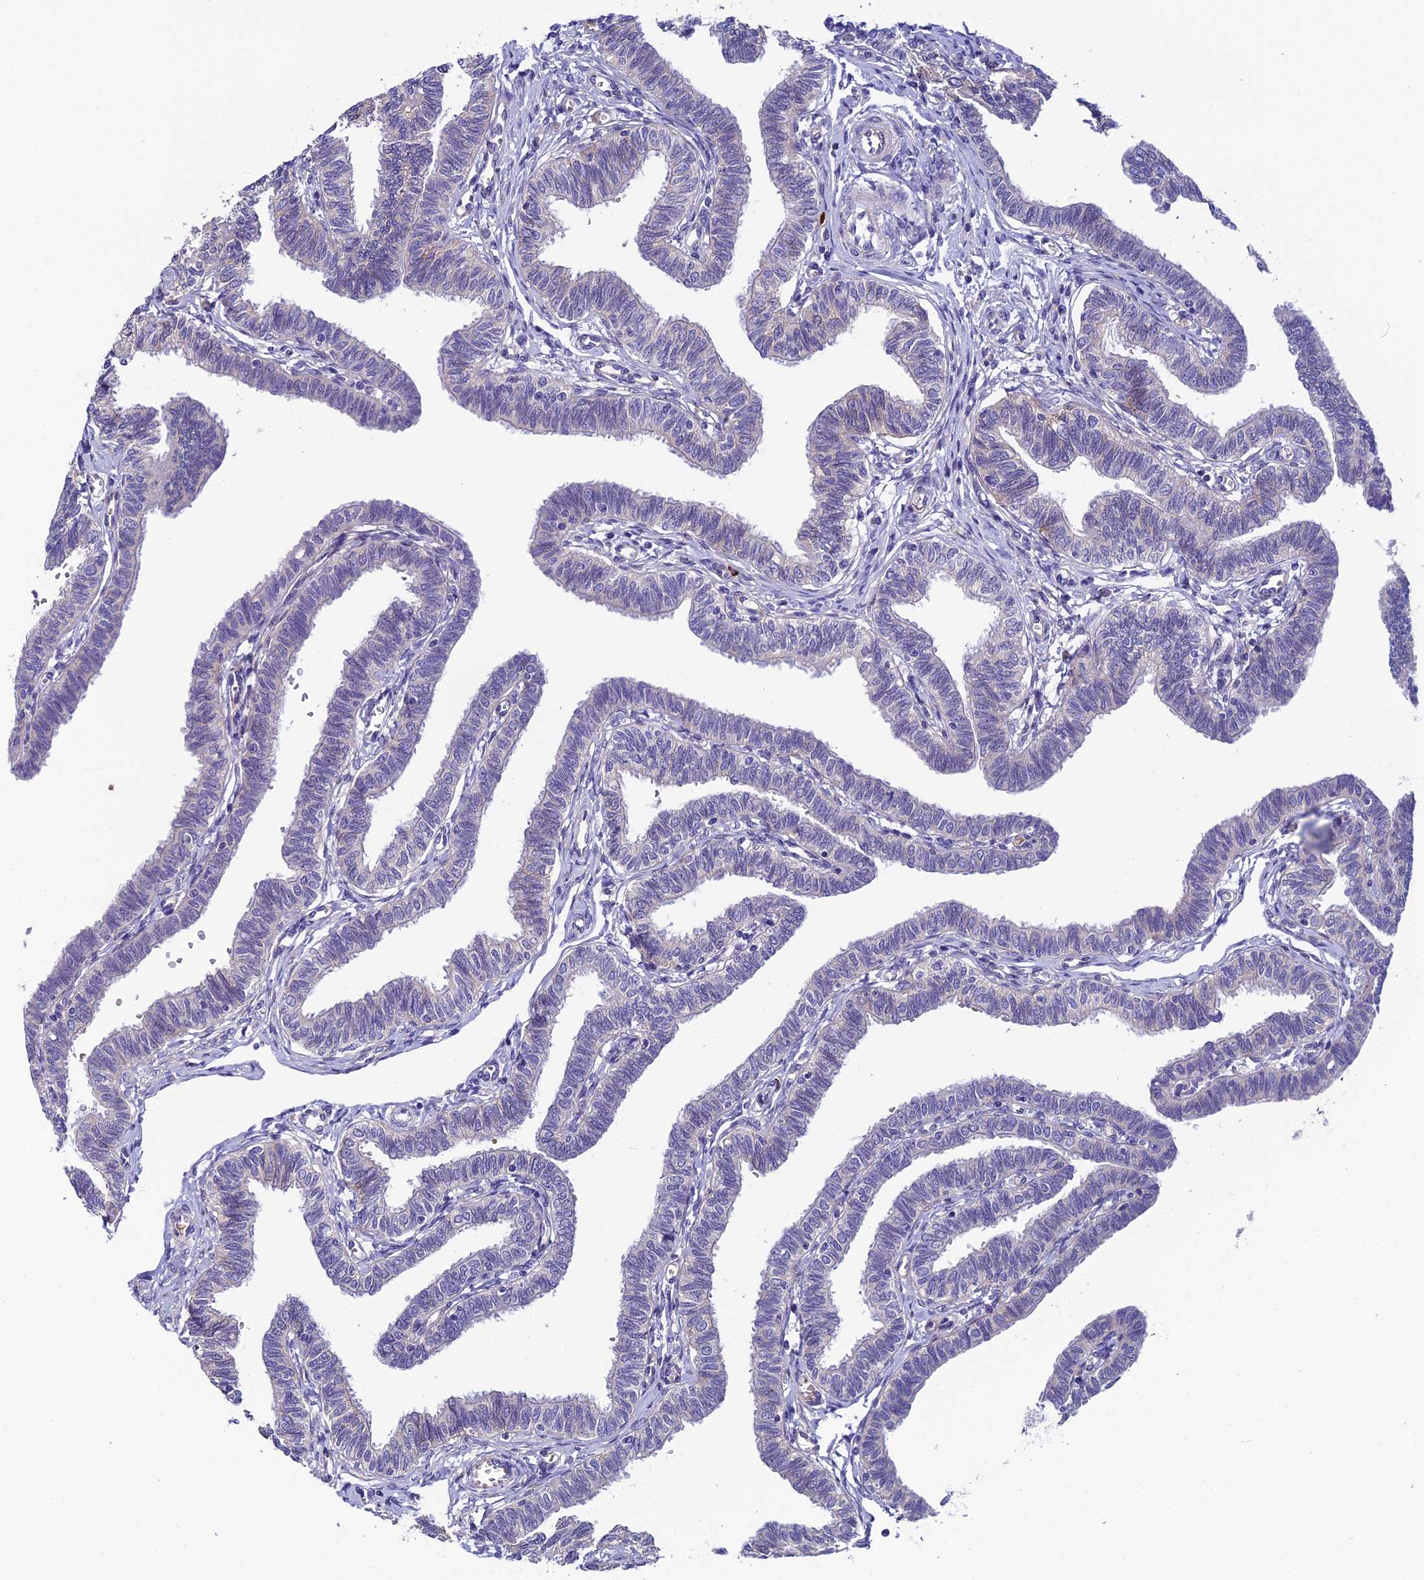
{"staining": {"intensity": "moderate", "quantity": "<25%", "location": "cytoplasmic/membranous"}, "tissue": "fallopian tube", "cell_type": "Glandular cells", "image_type": "normal", "snomed": [{"axis": "morphology", "description": "Normal tissue, NOS"}, {"axis": "topography", "description": "Fallopian tube"}, {"axis": "topography", "description": "Ovary"}], "caption": "The image demonstrates staining of normal fallopian tube, revealing moderate cytoplasmic/membranous protein staining (brown color) within glandular cells.", "gene": "MACIR", "patient": {"sex": "female", "age": 23}}